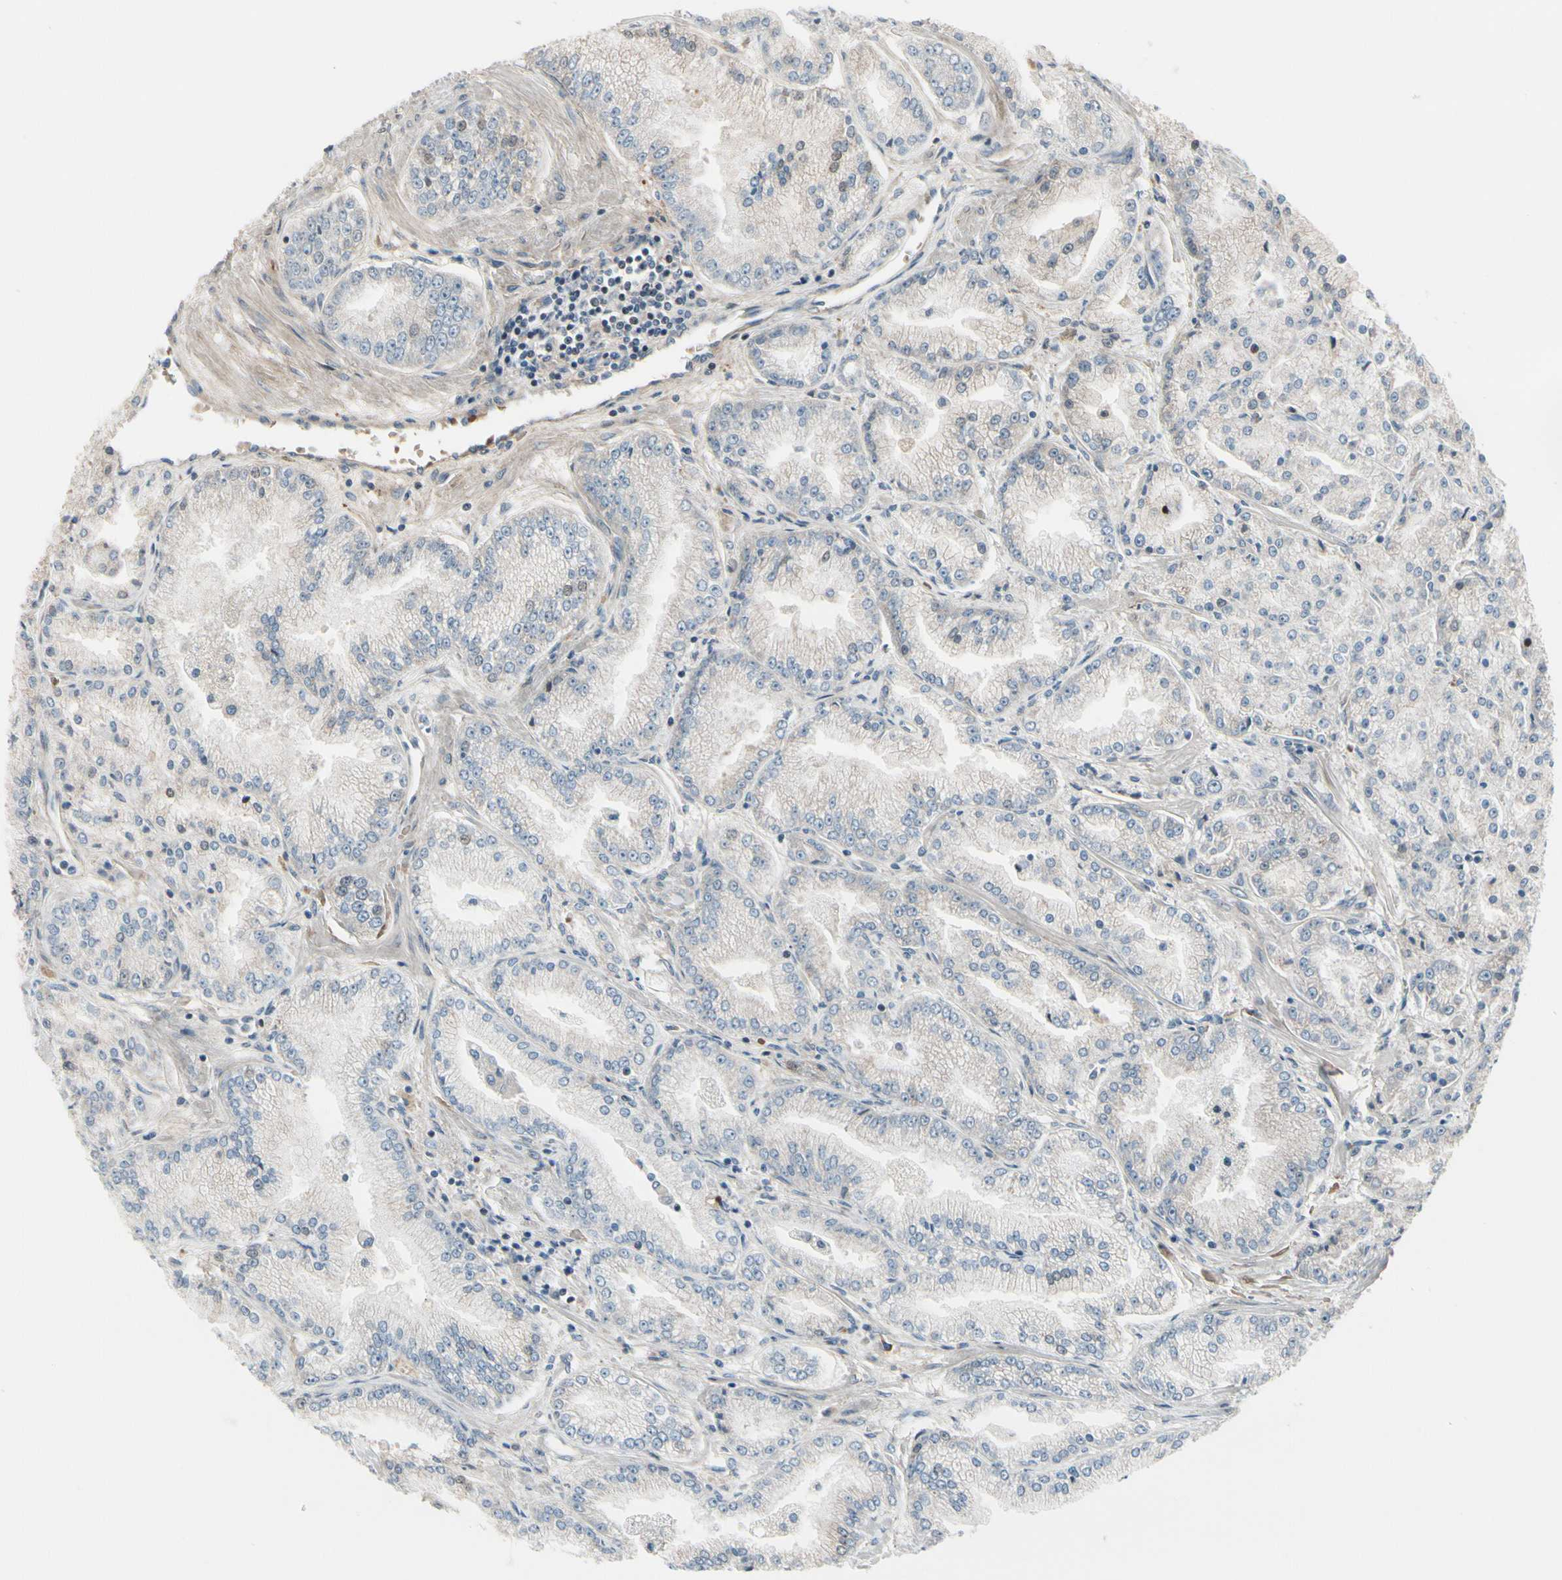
{"staining": {"intensity": "weak", "quantity": "<25%", "location": "cytoplasmic/membranous,nuclear"}, "tissue": "prostate cancer", "cell_type": "Tumor cells", "image_type": "cancer", "snomed": [{"axis": "morphology", "description": "Adenocarcinoma, High grade"}, {"axis": "topography", "description": "Prostate"}], "caption": "Immunohistochemical staining of prostate cancer exhibits no significant staining in tumor cells.", "gene": "SNX29", "patient": {"sex": "male", "age": 61}}